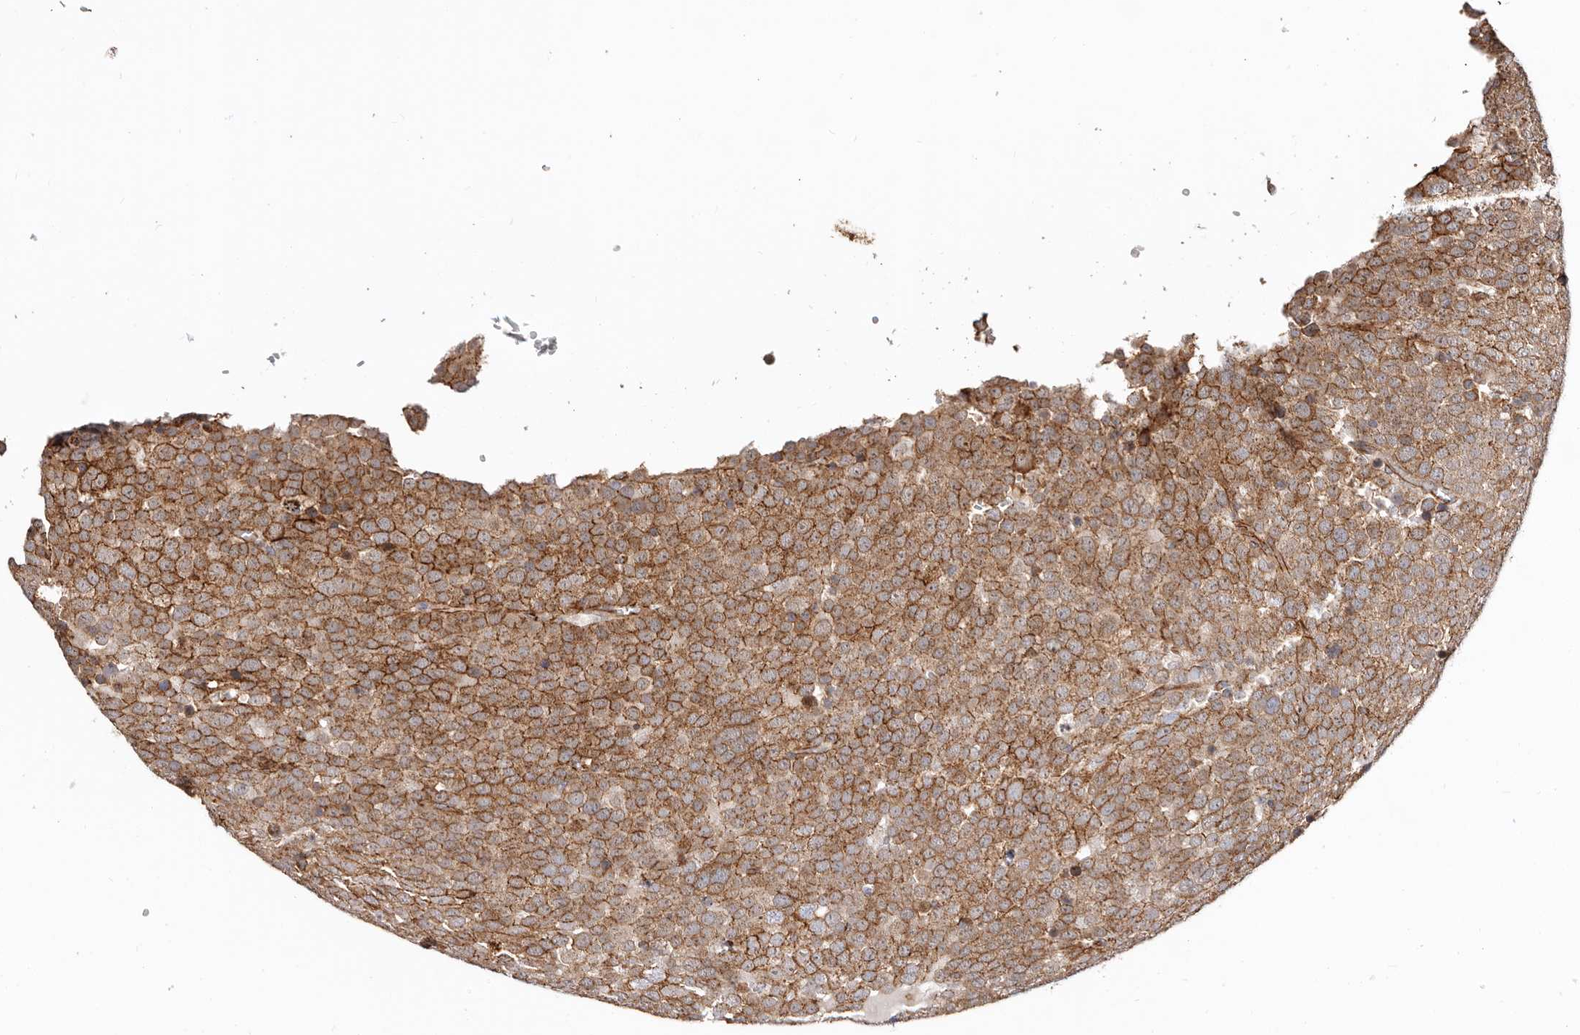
{"staining": {"intensity": "strong", "quantity": ">75%", "location": "cytoplasmic/membranous"}, "tissue": "testis cancer", "cell_type": "Tumor cells", "image_type": "cancer", "snomed": [{"axis": "morphology", "description": "Seminoma, NOS"}, {"axis": "topography", "description": "Testis"}], "caption": "Tumor cells show high levels of strong cytoplasmic/membranous positivity in approximately >75% of cells in testis cancer (seminoma).", "gene": "CTNNB1", "patient": {"sex": "male", "age": 71}}